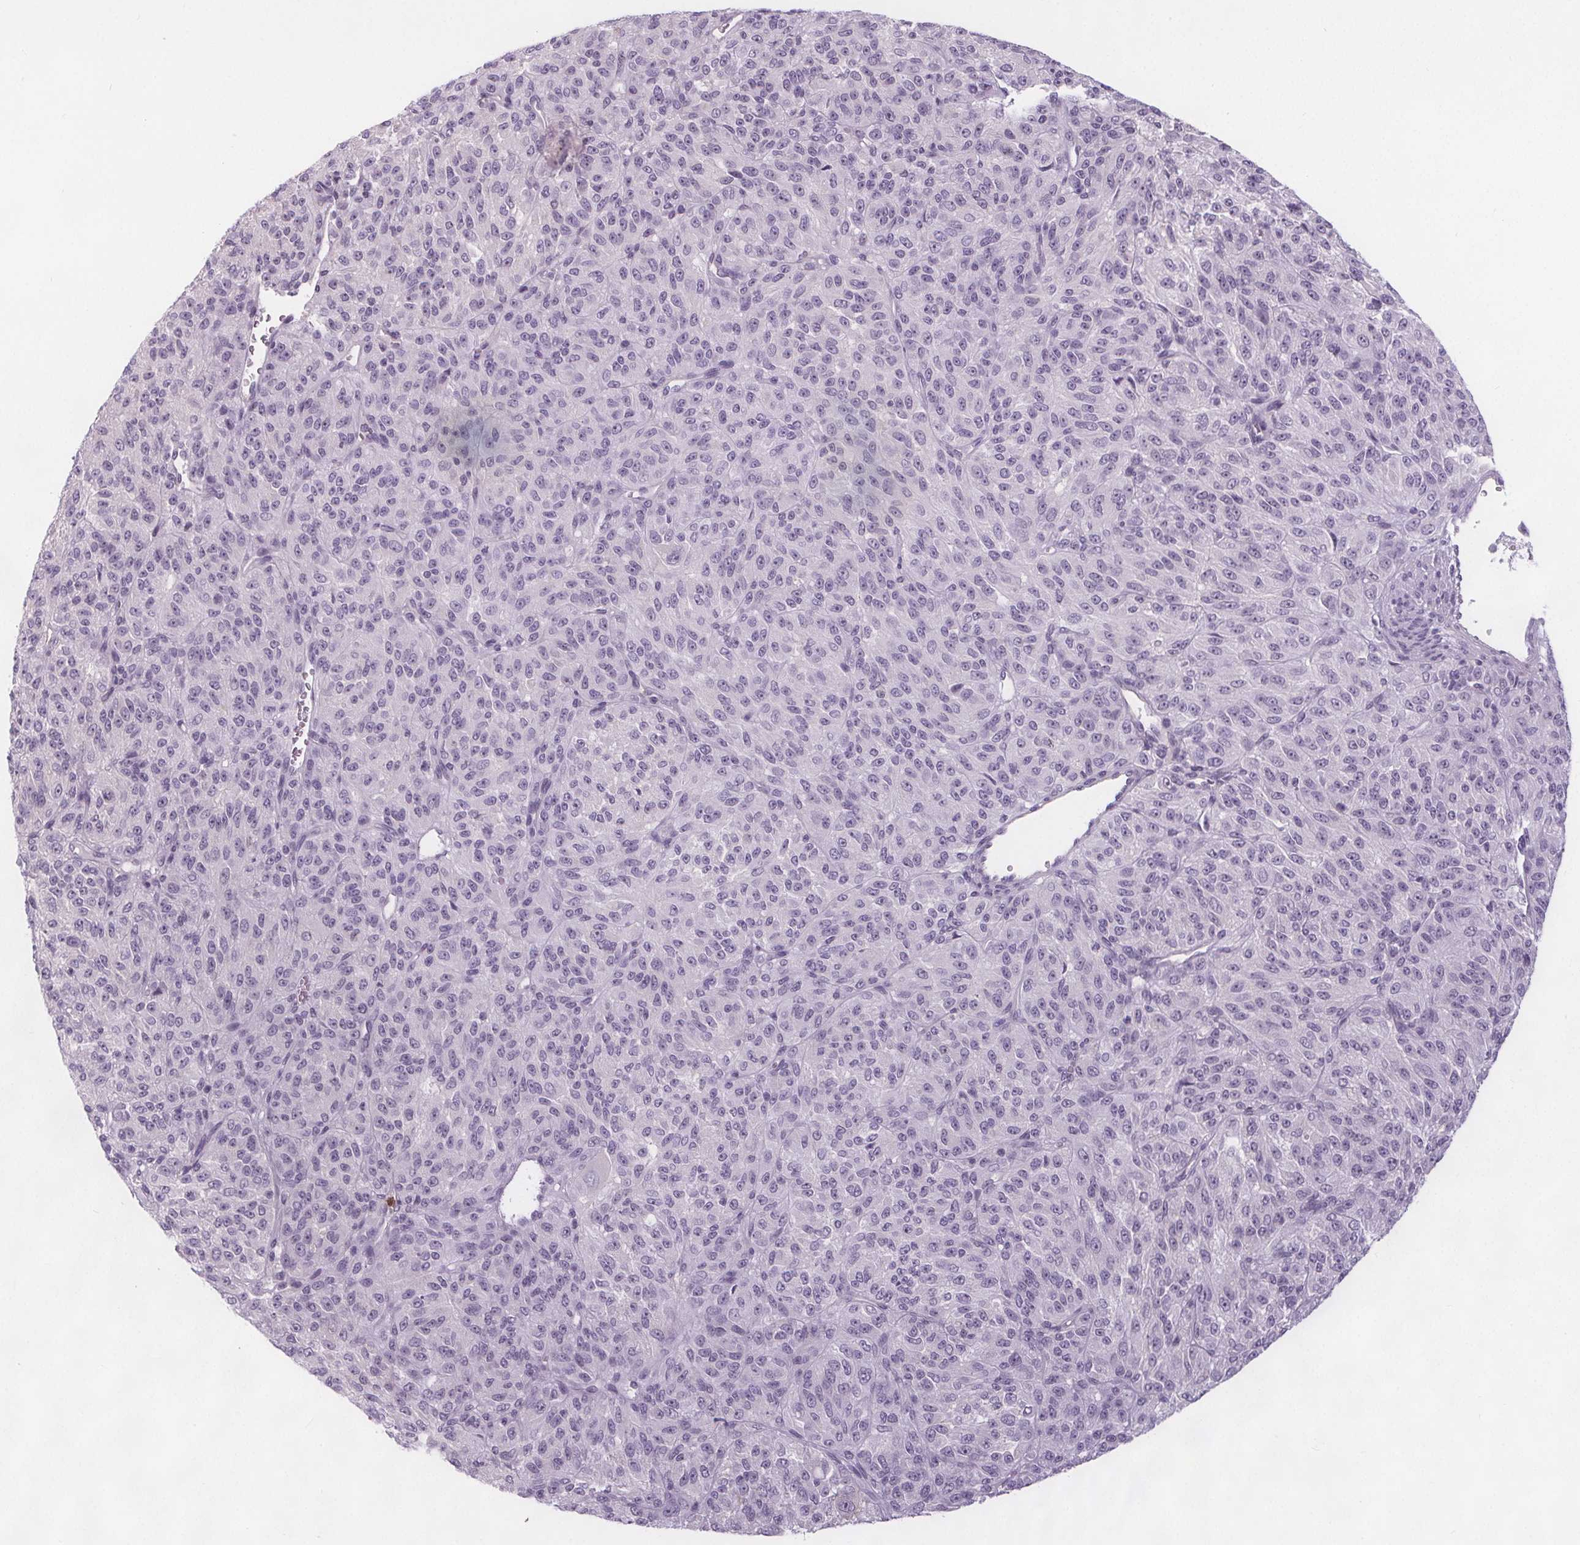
{"staining": {"intensity": "negative", "quantity": "none", "location": "none"}, "tissue": "melanoma", "cell_type": "Tumor cells", "image_type": "cancer", "snomed": [{"axis": "morphology", "description": "Malignant melanoma, Metastatic site"}, {"axis": "topography", "description": "Brain"}], "caption": "This photomicrograph is of melanoma stained with IHC to label a protein in brown with the nuclei are counter-stained blue. There is no staining in tumor cells.", "gene": "NOLC1", "patient": {"sex": "female", "age": 56}}